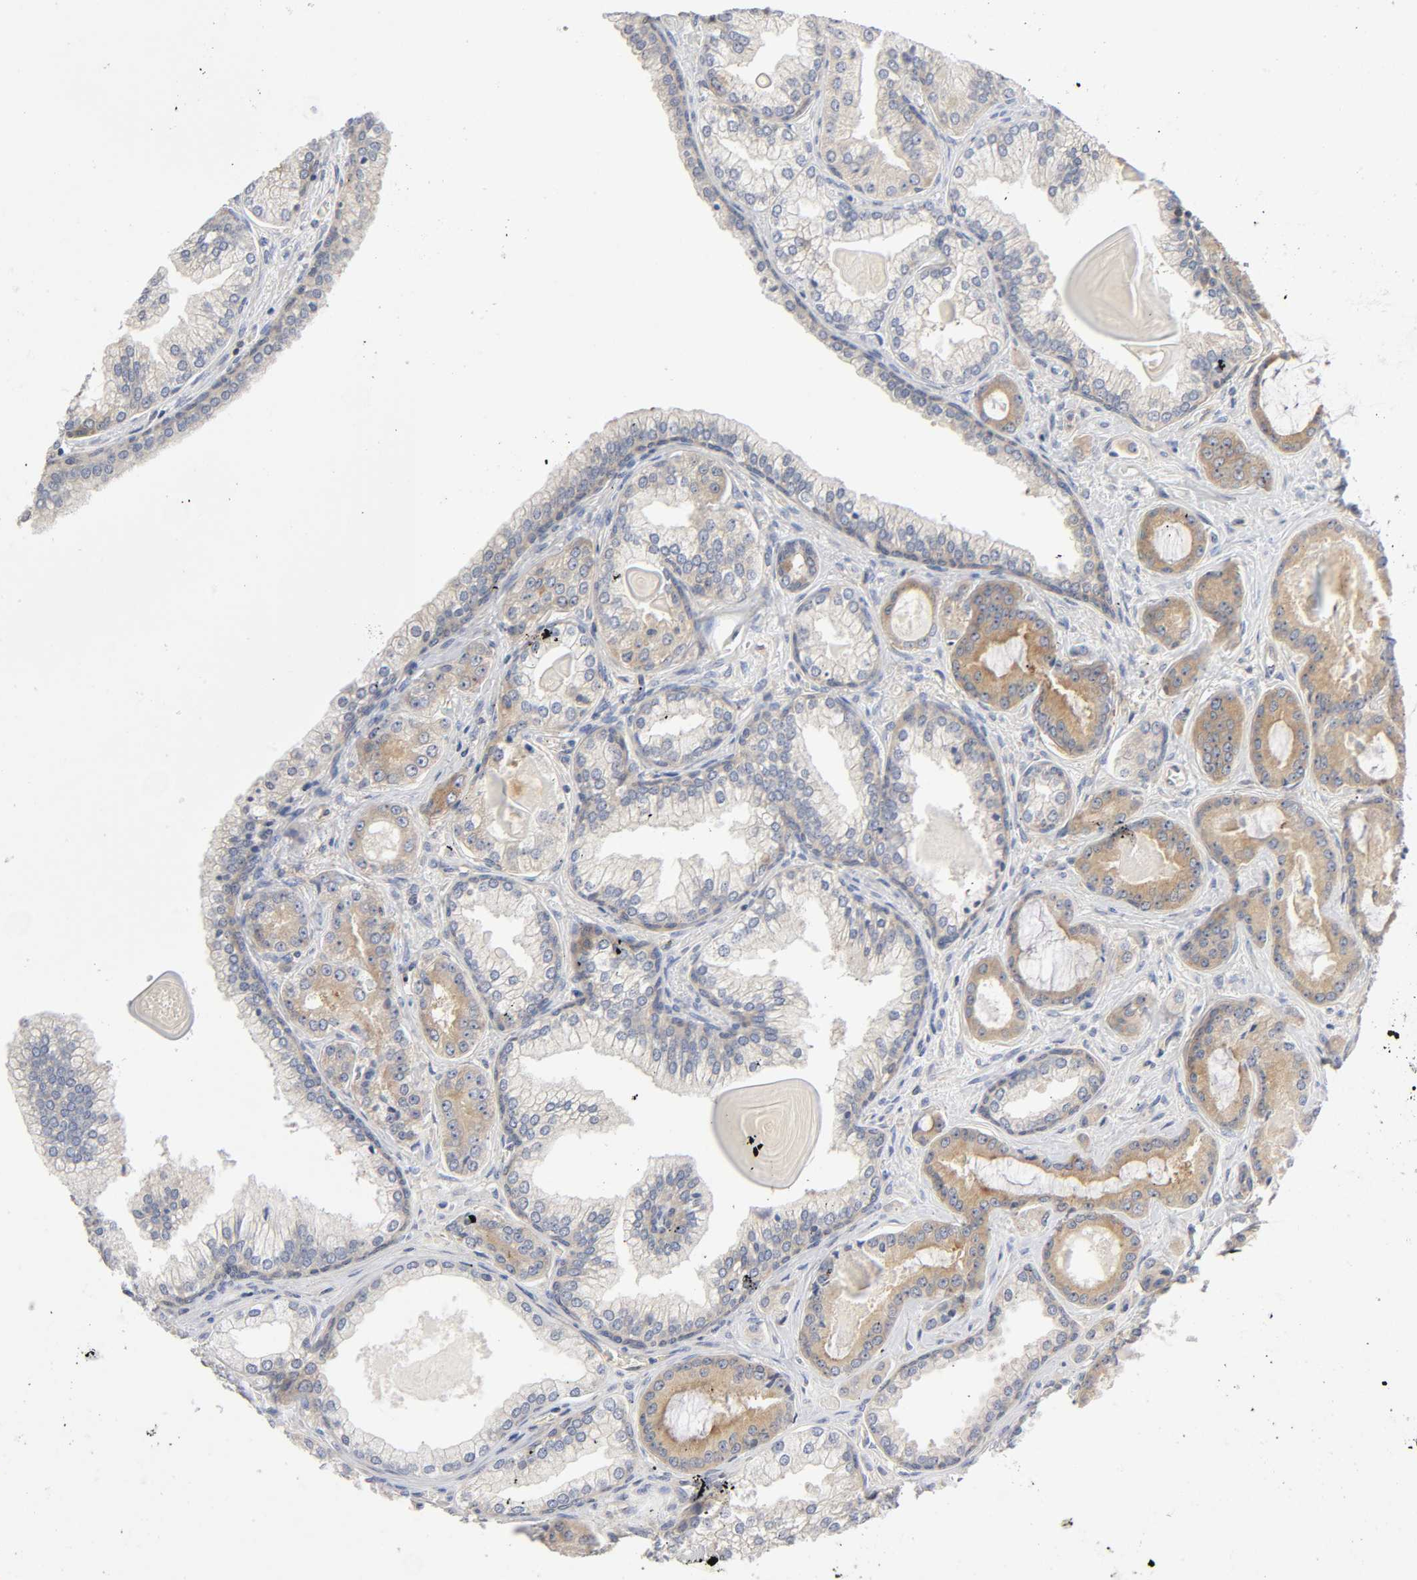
{"staining": {"intensity": "moderate", "quantity": ">75%", "location": "cytoplasmic/membranous"}, "tissue": "prostate cancer", "cell_type": "Tumor cells", "image_type": "cancer", "snomed": [{"axis": "morphology", "description": "Adenocarcinoma, Low grade"}, {"axis": "topography", "description": "Prostate"}], "caption": "Protein staining of prostate cancer tissue displays moderate cytoplasmic/membranous staining in approximately >75% of tumor cells.", "gene": "SCHIP1", "patient": {"sex": "male", "age": 59}}